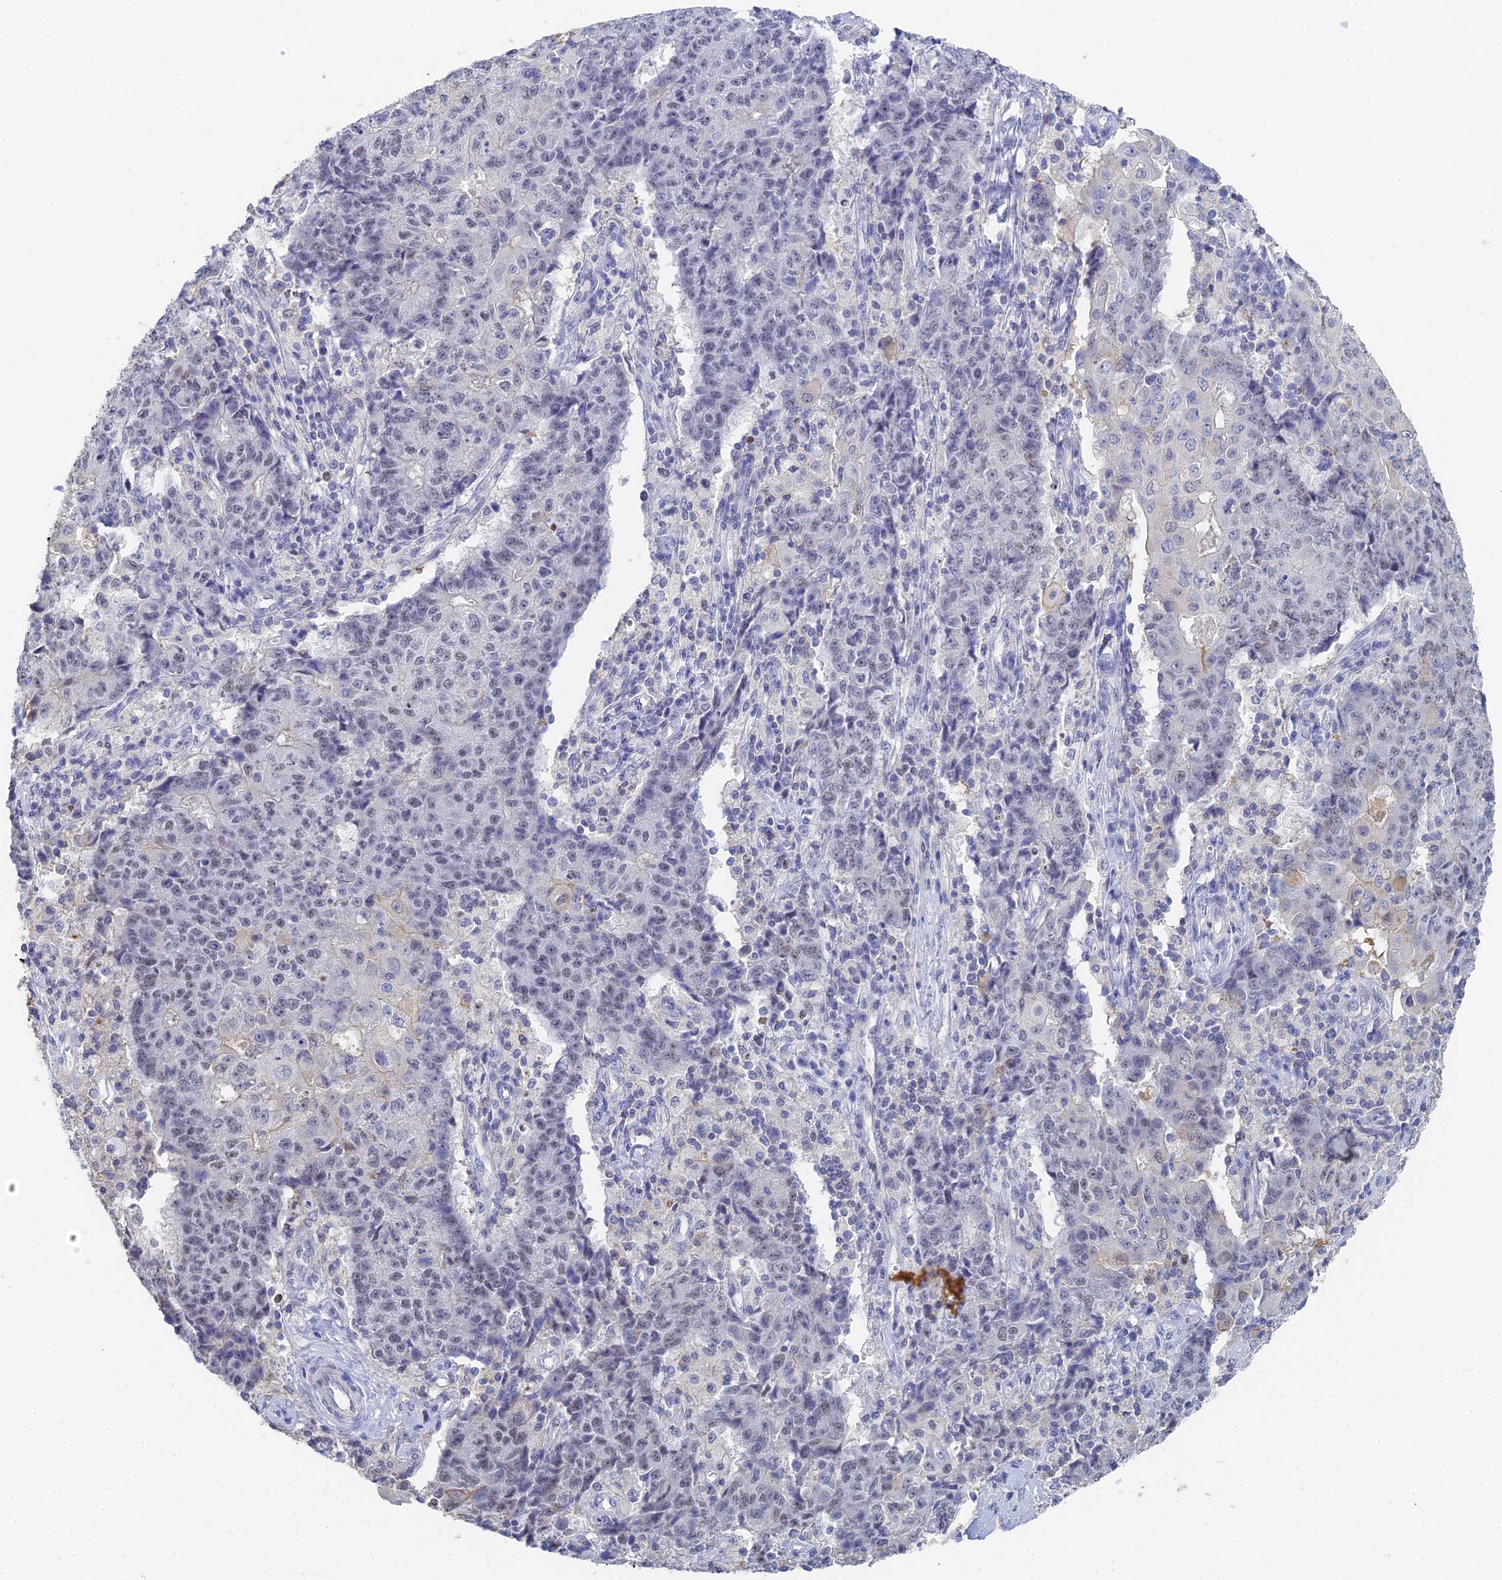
{"staining": {"intensity": "moderate", "quantity": "<25%", "location": "nuclear"}, "tissue": "ovarian cancer", "cell_type": "Tumor cells", "image_type": "cancer", "snomed": [{"axis": "morphology", "description": "Carcinoma, endometroid"}, {"axis": "topography", "description": "Ovary"}], "caption": "Protein analysis of endometroid carcinoma (ovarian) tissue shows moderate nuclear staining in about <25% of tumor cells.", "gene": "MCM2", "patient": {"sex": "female", "age": 42}}